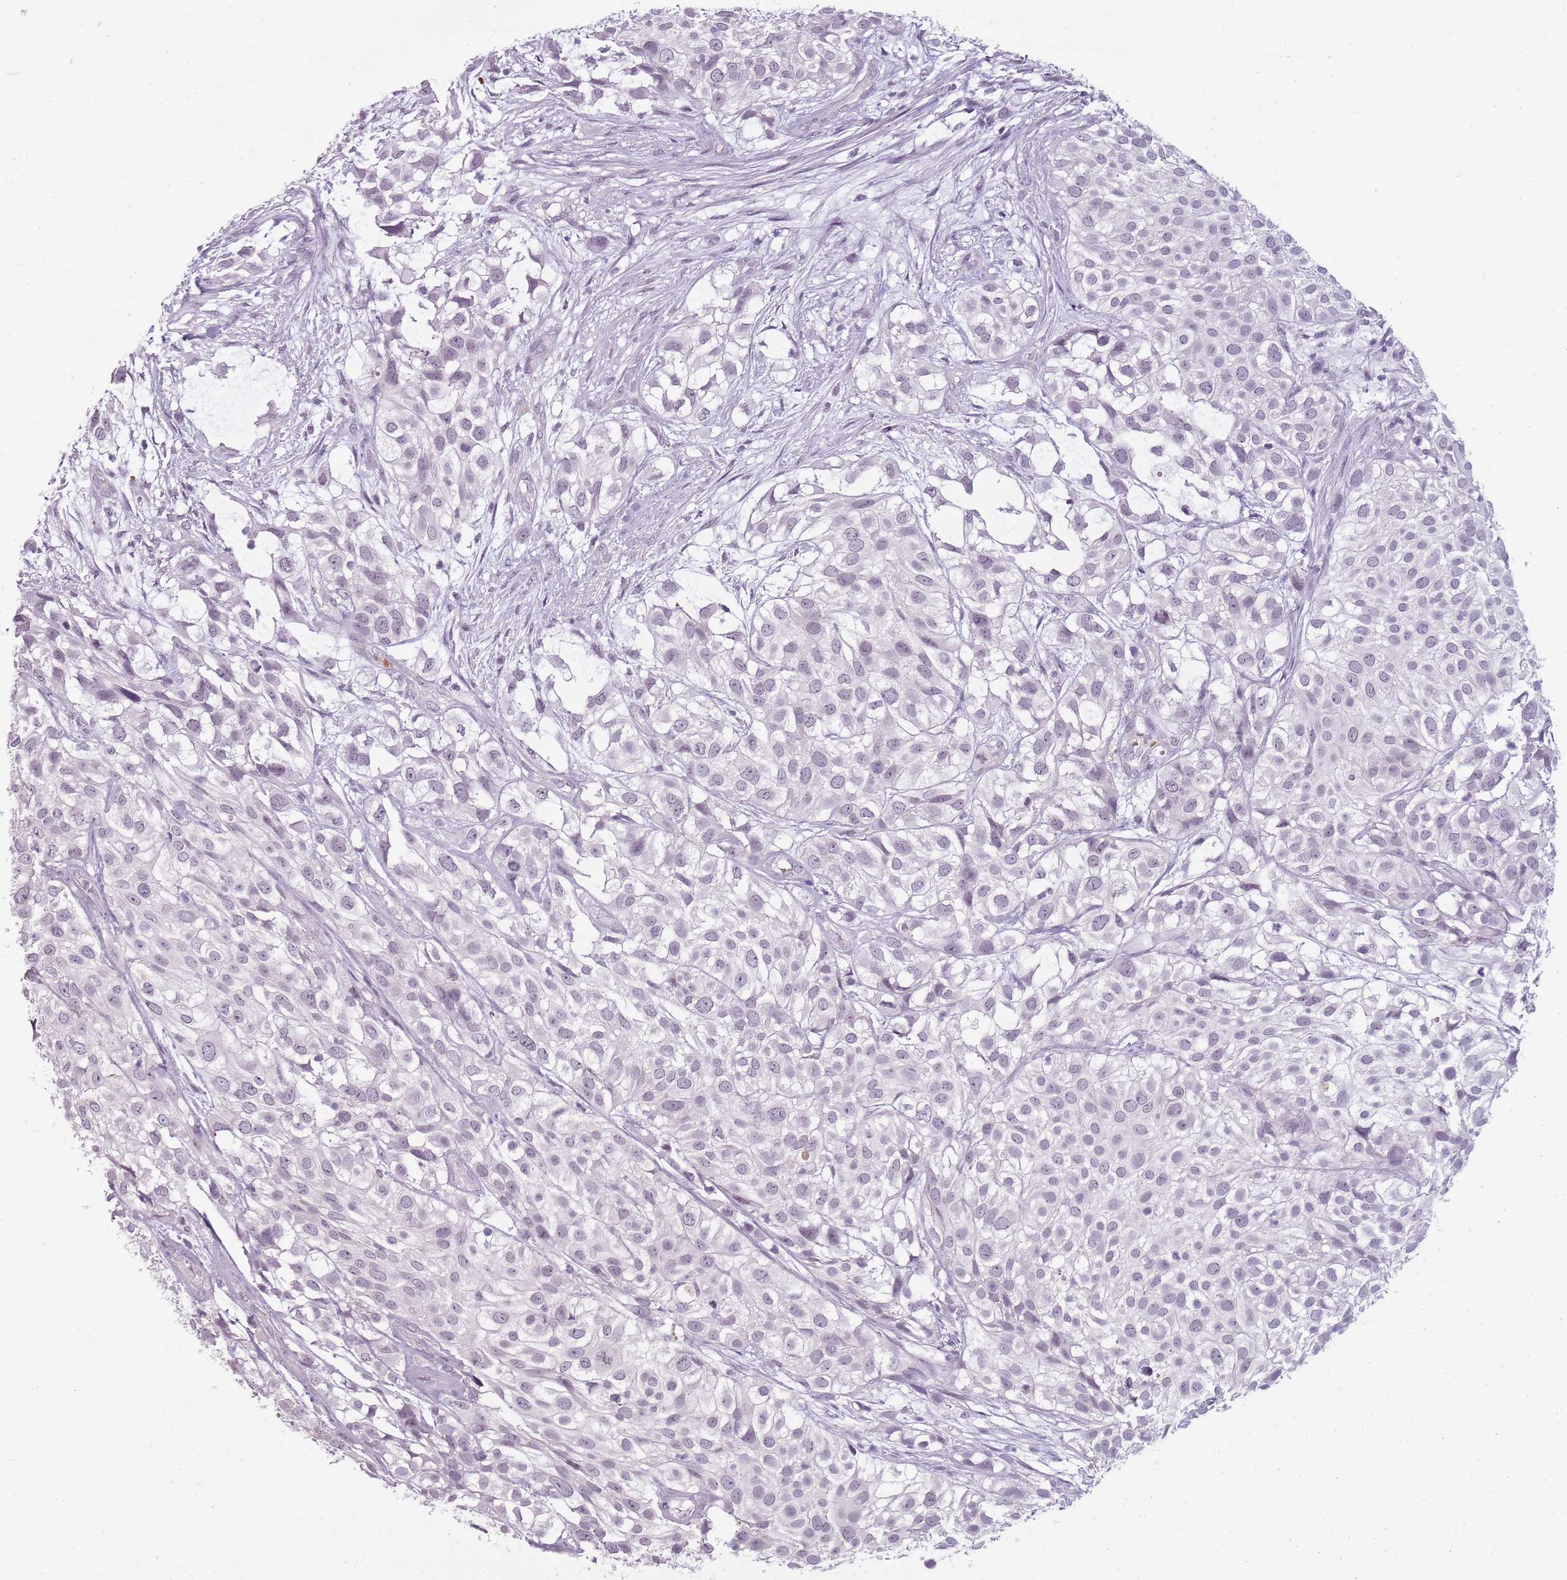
{"staining": {"intensity": "negative", "quantity": "none", "location": "none"}, "tissue": "urothelial cancer", "cell_type": "Tumor cells", "image_type": "cancer", "snomed": [{"axis": "morphology", "description": "Urothelial carcinoma, High grade"}, {"axis": "topography", "description": "Urinary bladder"}], "caption": "Human urothelial cancer stained for a protein using immunohistochemistry displays no positivity in tumor cells.", "gene": "PIEZO1", "patient": {"sex": "male", "age": 56}}